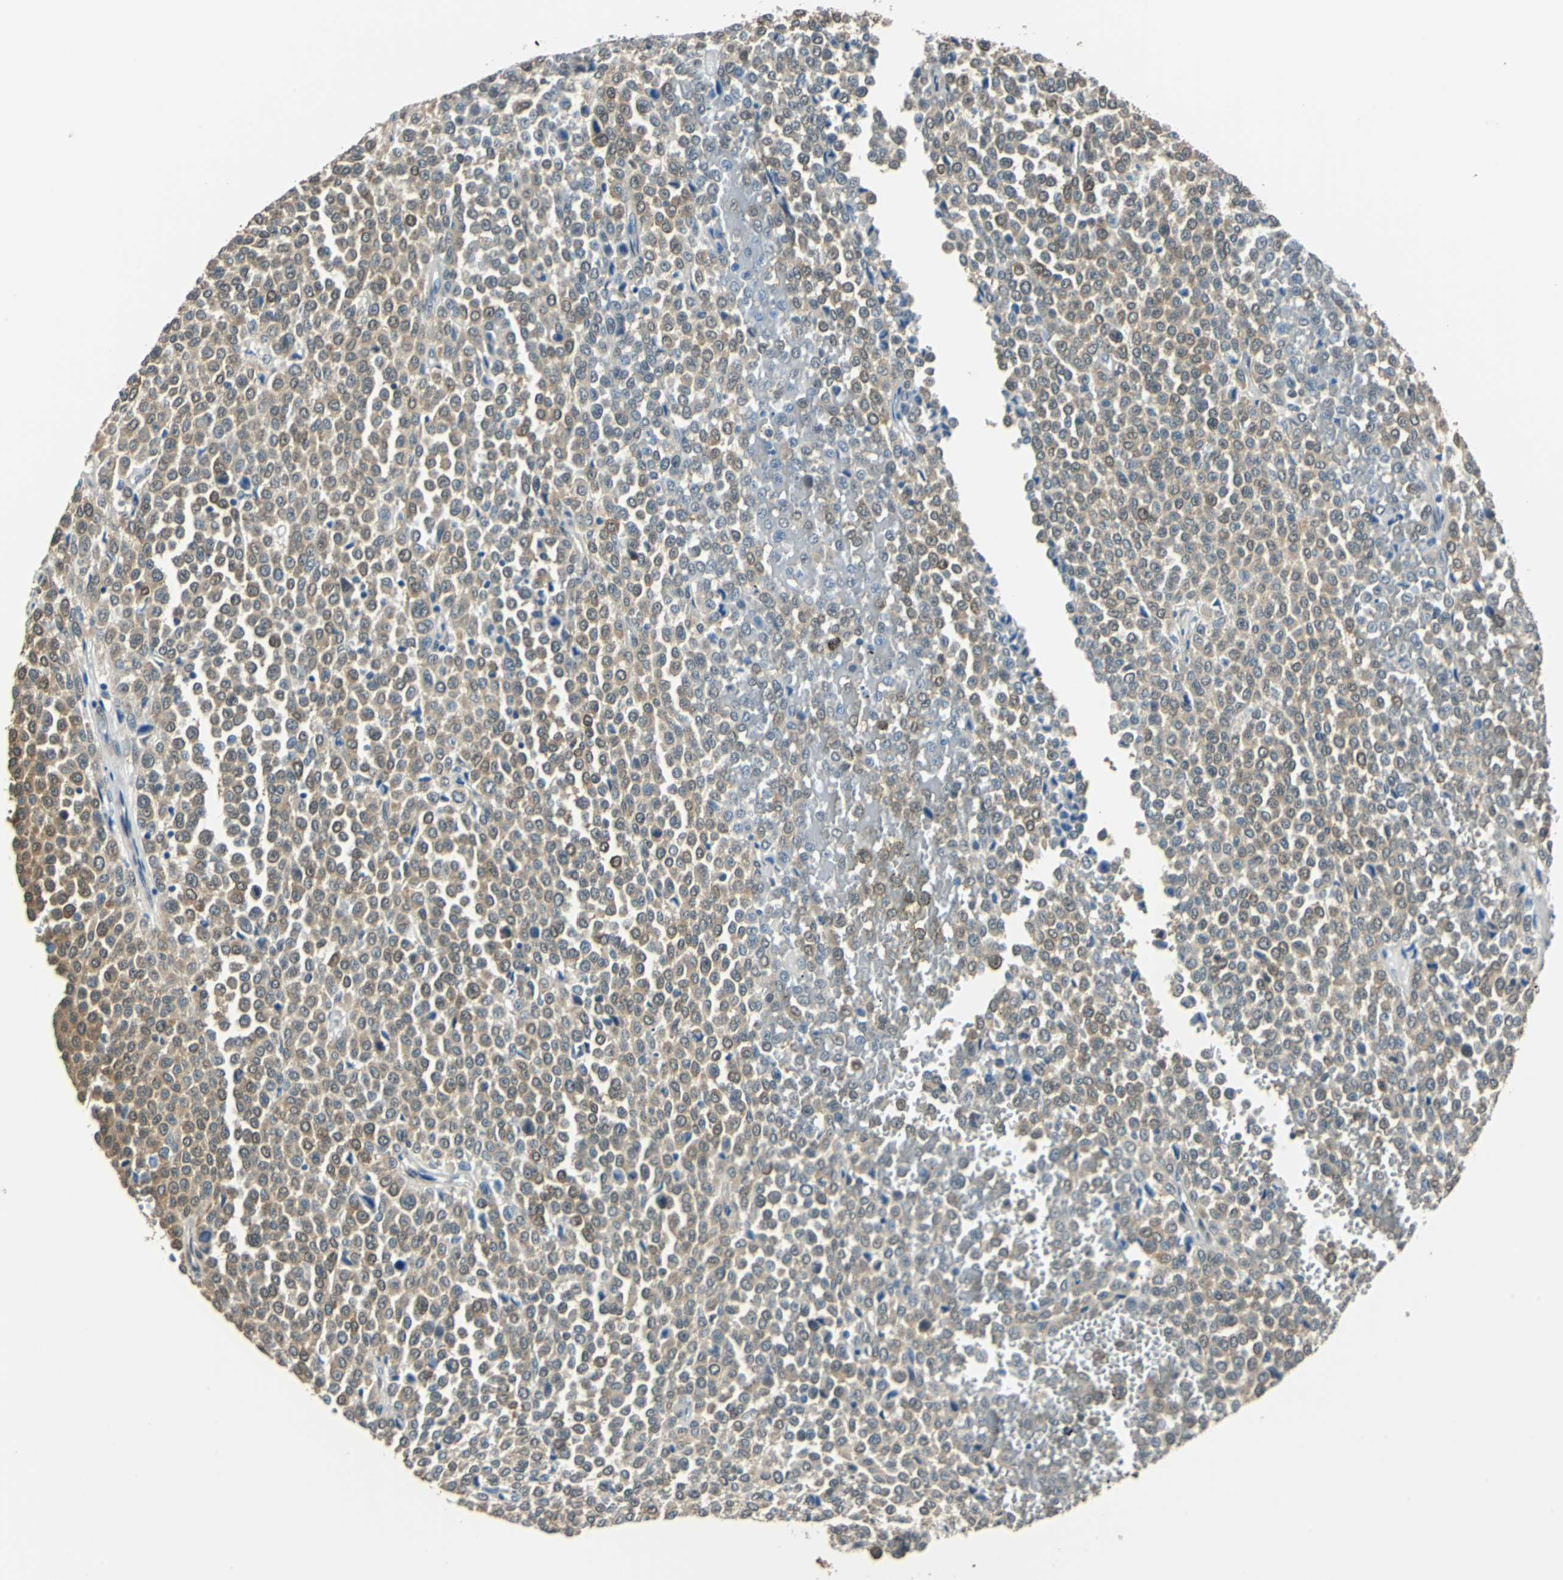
{"staining": {"intensity": "moderate", "quantity": ">75%", "location": "cytoplasmic/membranous"}, "tissue": "melanoma", "cell_type": "Tumor cells", "image_type": "cancer", "snomed": [{"axis": "morphology", "description": "Malignant melanoma, Metastatic site"}, {"axis": "topography", "description": "Pancreas"}], "caption": "Malignant melanoma (metastatic site) tissue displays moderate cytoplasmic/membranous expression in about >75% of tumor cells, visualized by immunohistochemistry.", "gene": "FKBP4", "patient": {"sex": "female", "age": 30}}